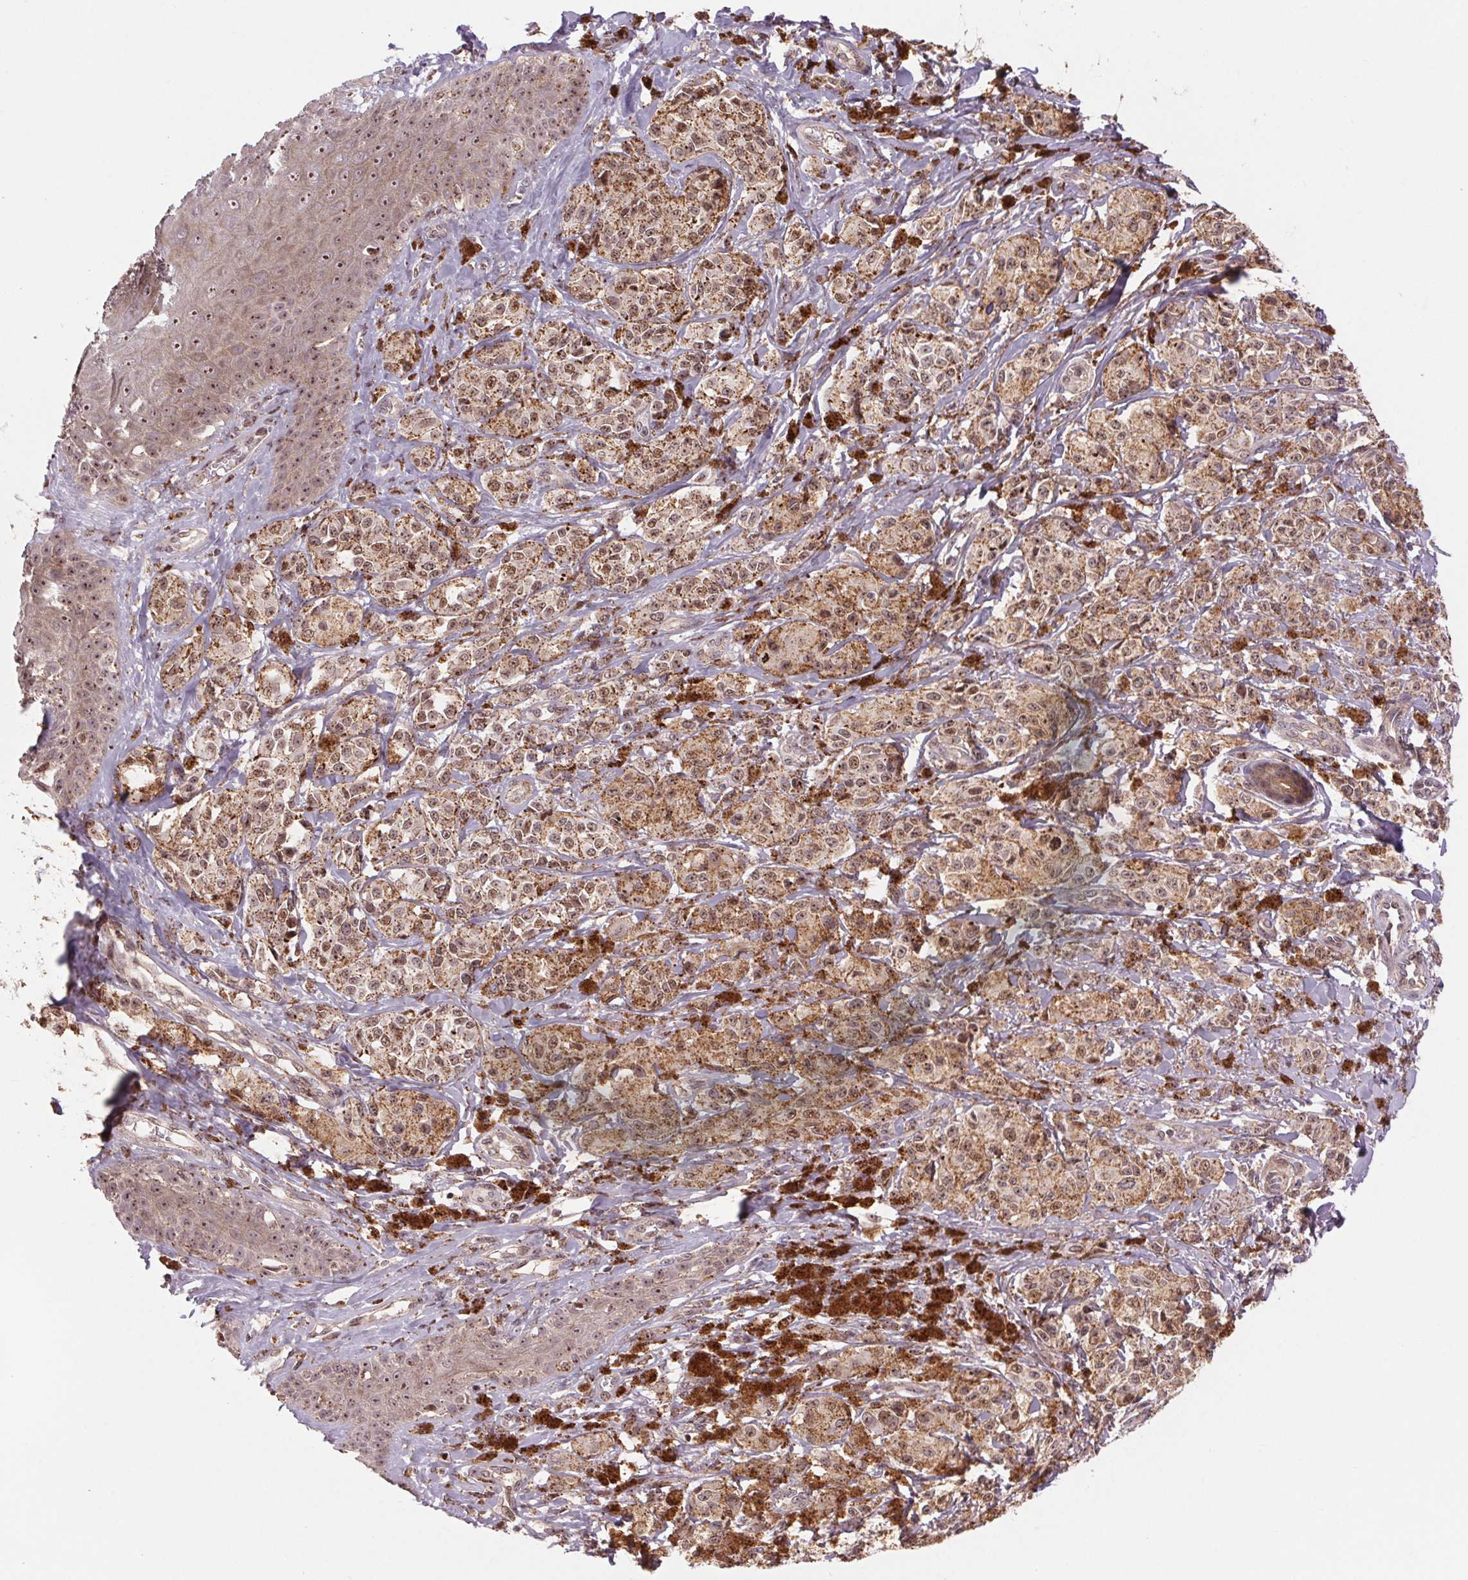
{"staining": {"intensity": "moderate", "quantity": ">75%", "location": "cytoplasmic/membranous"}, "tissue": "melanoma", "cell_type": "Tumor cells", "image_type": "cancer", "snomed": [{"axis": "morphology", "description": "Malignant melanoma, NOS"}, {"axis": "topography", "description": "Skin"}], "caption": "High-power microscopy captured an IHC image of malignant melanoma, revealing moderate cytoplasmic/membranous positivity in approximately >75% of tumor cells.", "gene": "CHMP4B", "patient": {"sex": "female", "age": 80}}